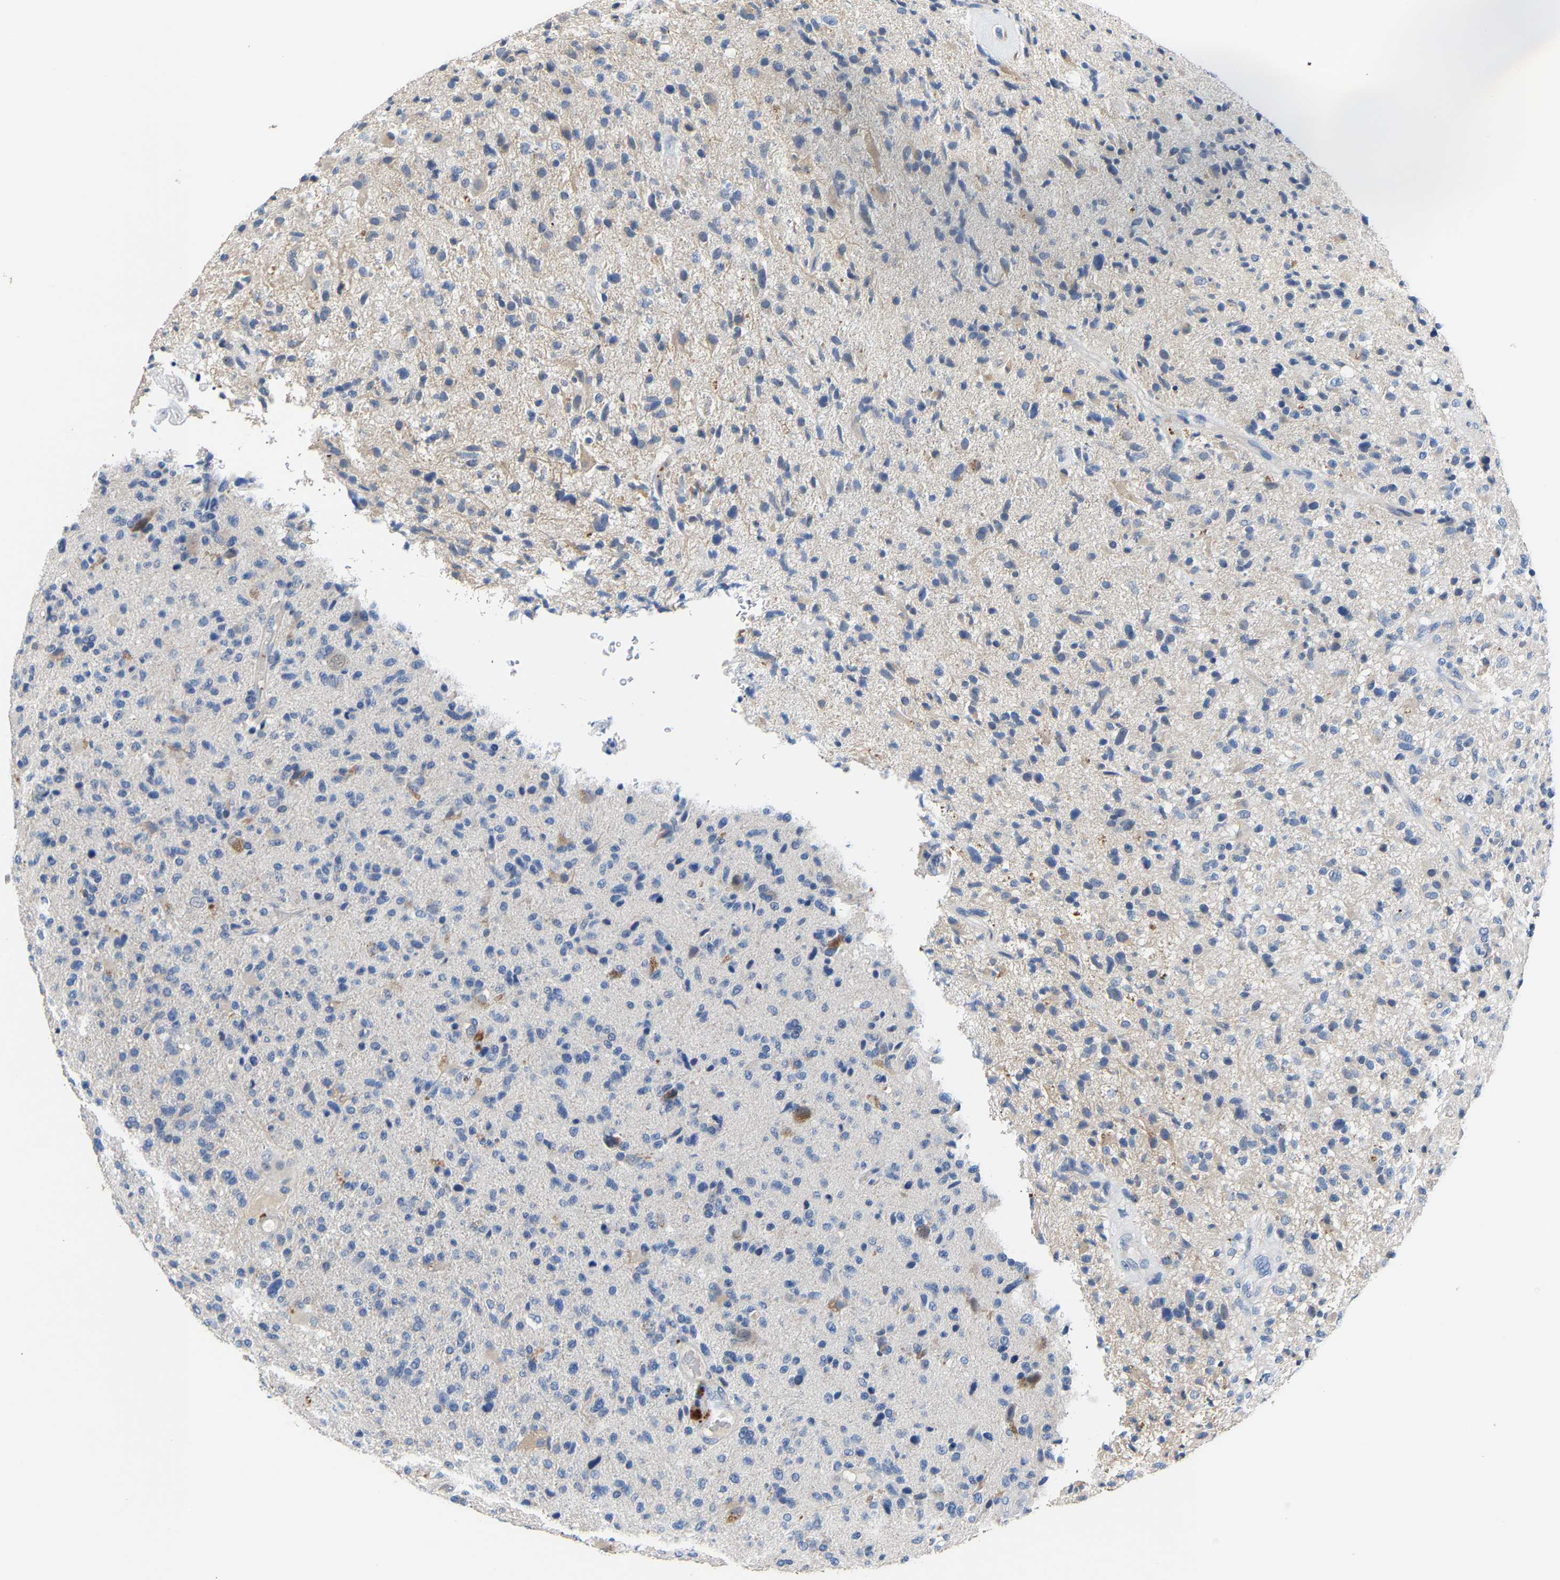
{"staining": {"intensity": "negative", "quantity": "none", "location": "none"}, "tissue": "glioma", "cell_type": "Tumor cells", "image_type": "cancer", "snomed": [{"axis": "morphology", "description": "Glioma, malignant, High grade"}, {"axis": "topography", "description": "Brain"}], "caption": "A micrograph of human glioma is negative for staining in tumor cells. Brightfield microscopy of immunohistochemistry stained with DAB (brown) and hematoxylin (blue), captured at high magnification.", "gene": "CCDC171", "patient": {"sex": "male", "age": 72}}